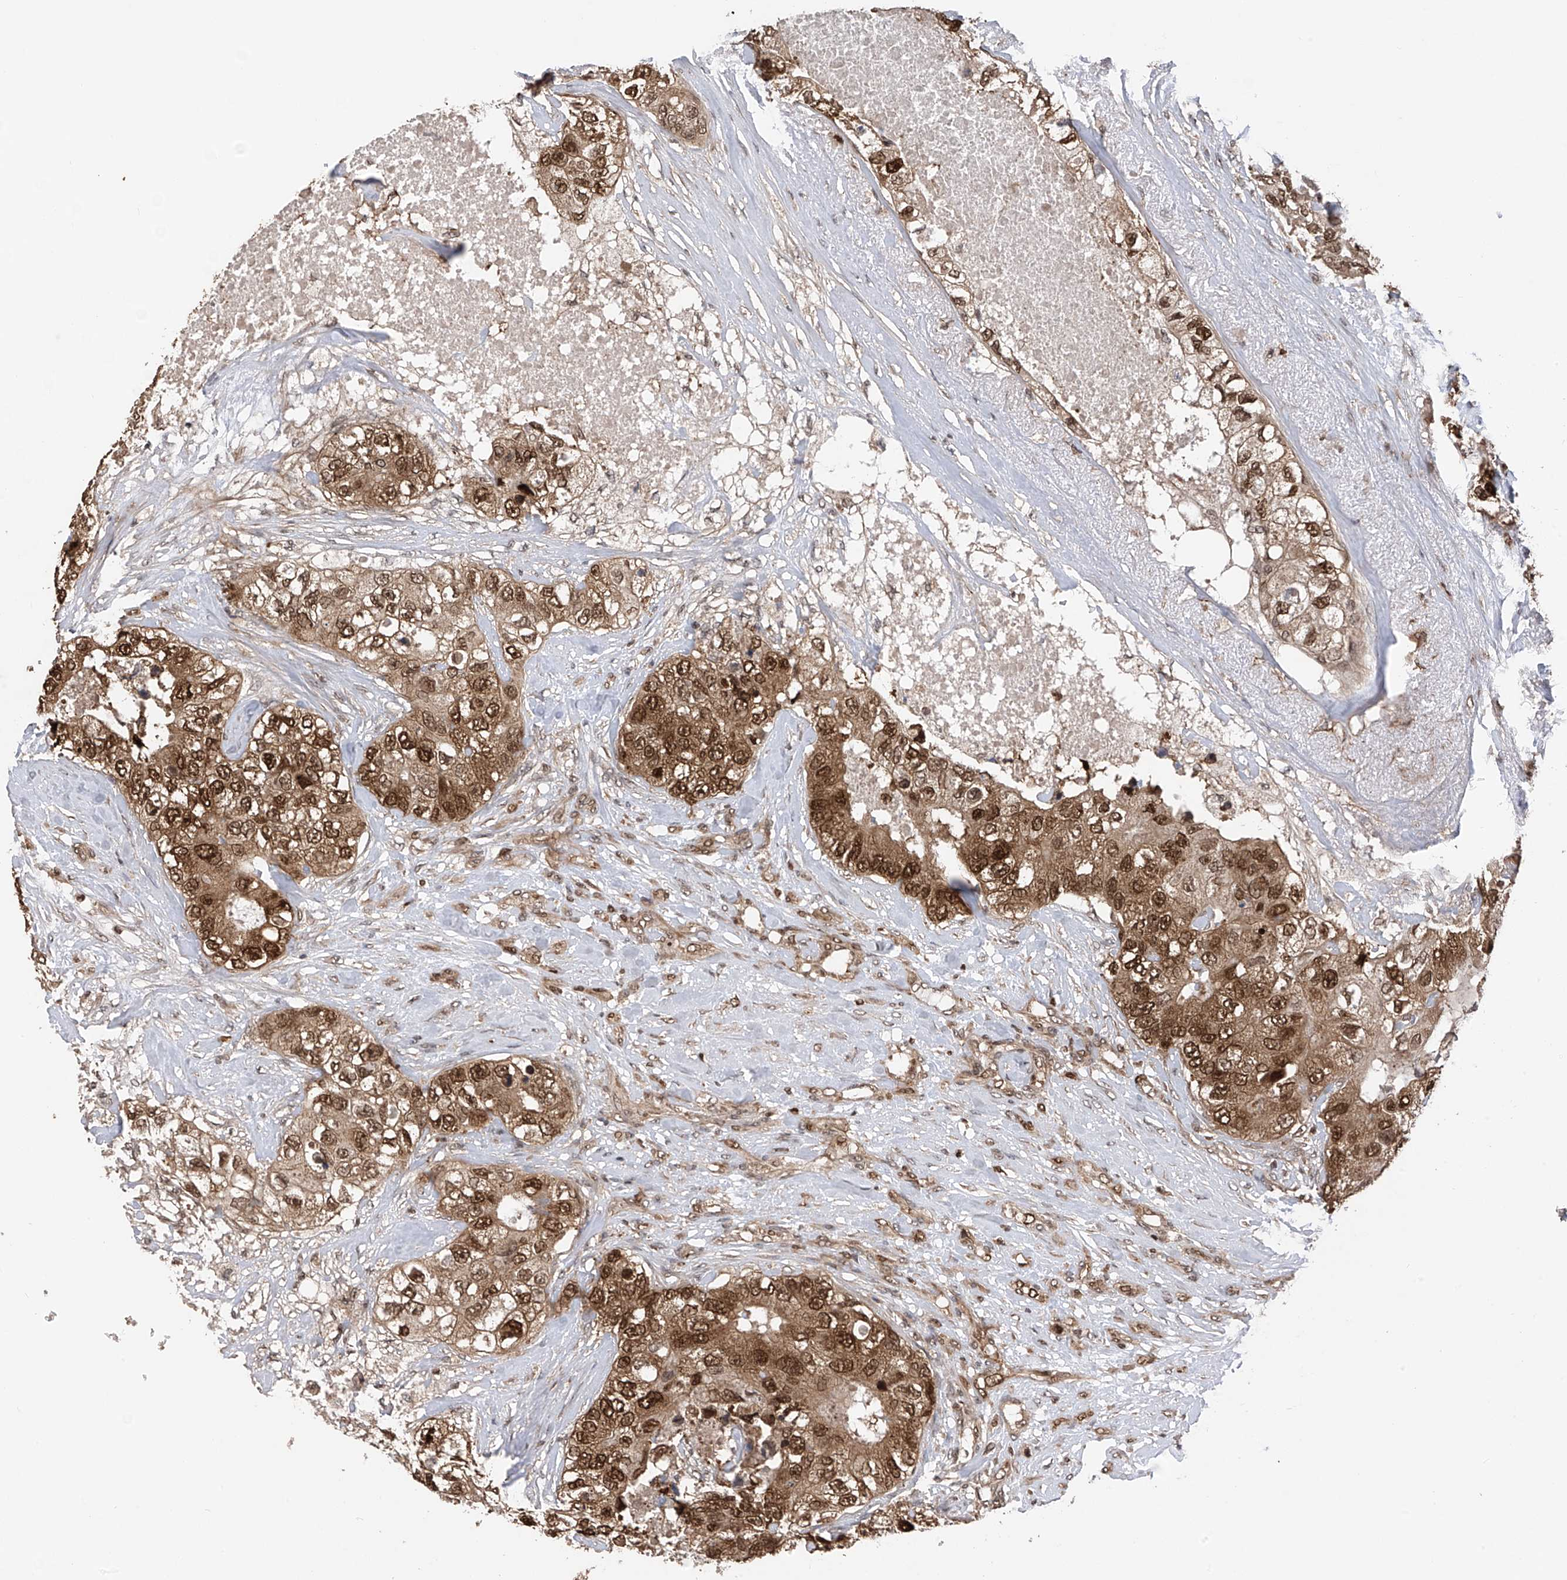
{"staining": {"intensity": "strong", "quantity": ">75%", "location": "cytoplasmic/membranous,nuclear"}, "tissue": "breast cancer", "cell_type": "Tumor cells", "image_type": "cancer", "snomed": [{"axis": "morphology", "description": "Duct carcinoma"}, {"axis": "topography", "description": "Breast"}], "caption": "Breast cancer stained with DAB (3,3'-diaminobenzidine) immunohistochemistry reveals high levels of strong cytoplasmic/membranous and nuclear staining in approximately >75% of tumor cells. (Brightfield microscopy of DAB IHC at high magnification).", "gene": "DNAJC9", "patient": {"sex": "female", "age": 62}}